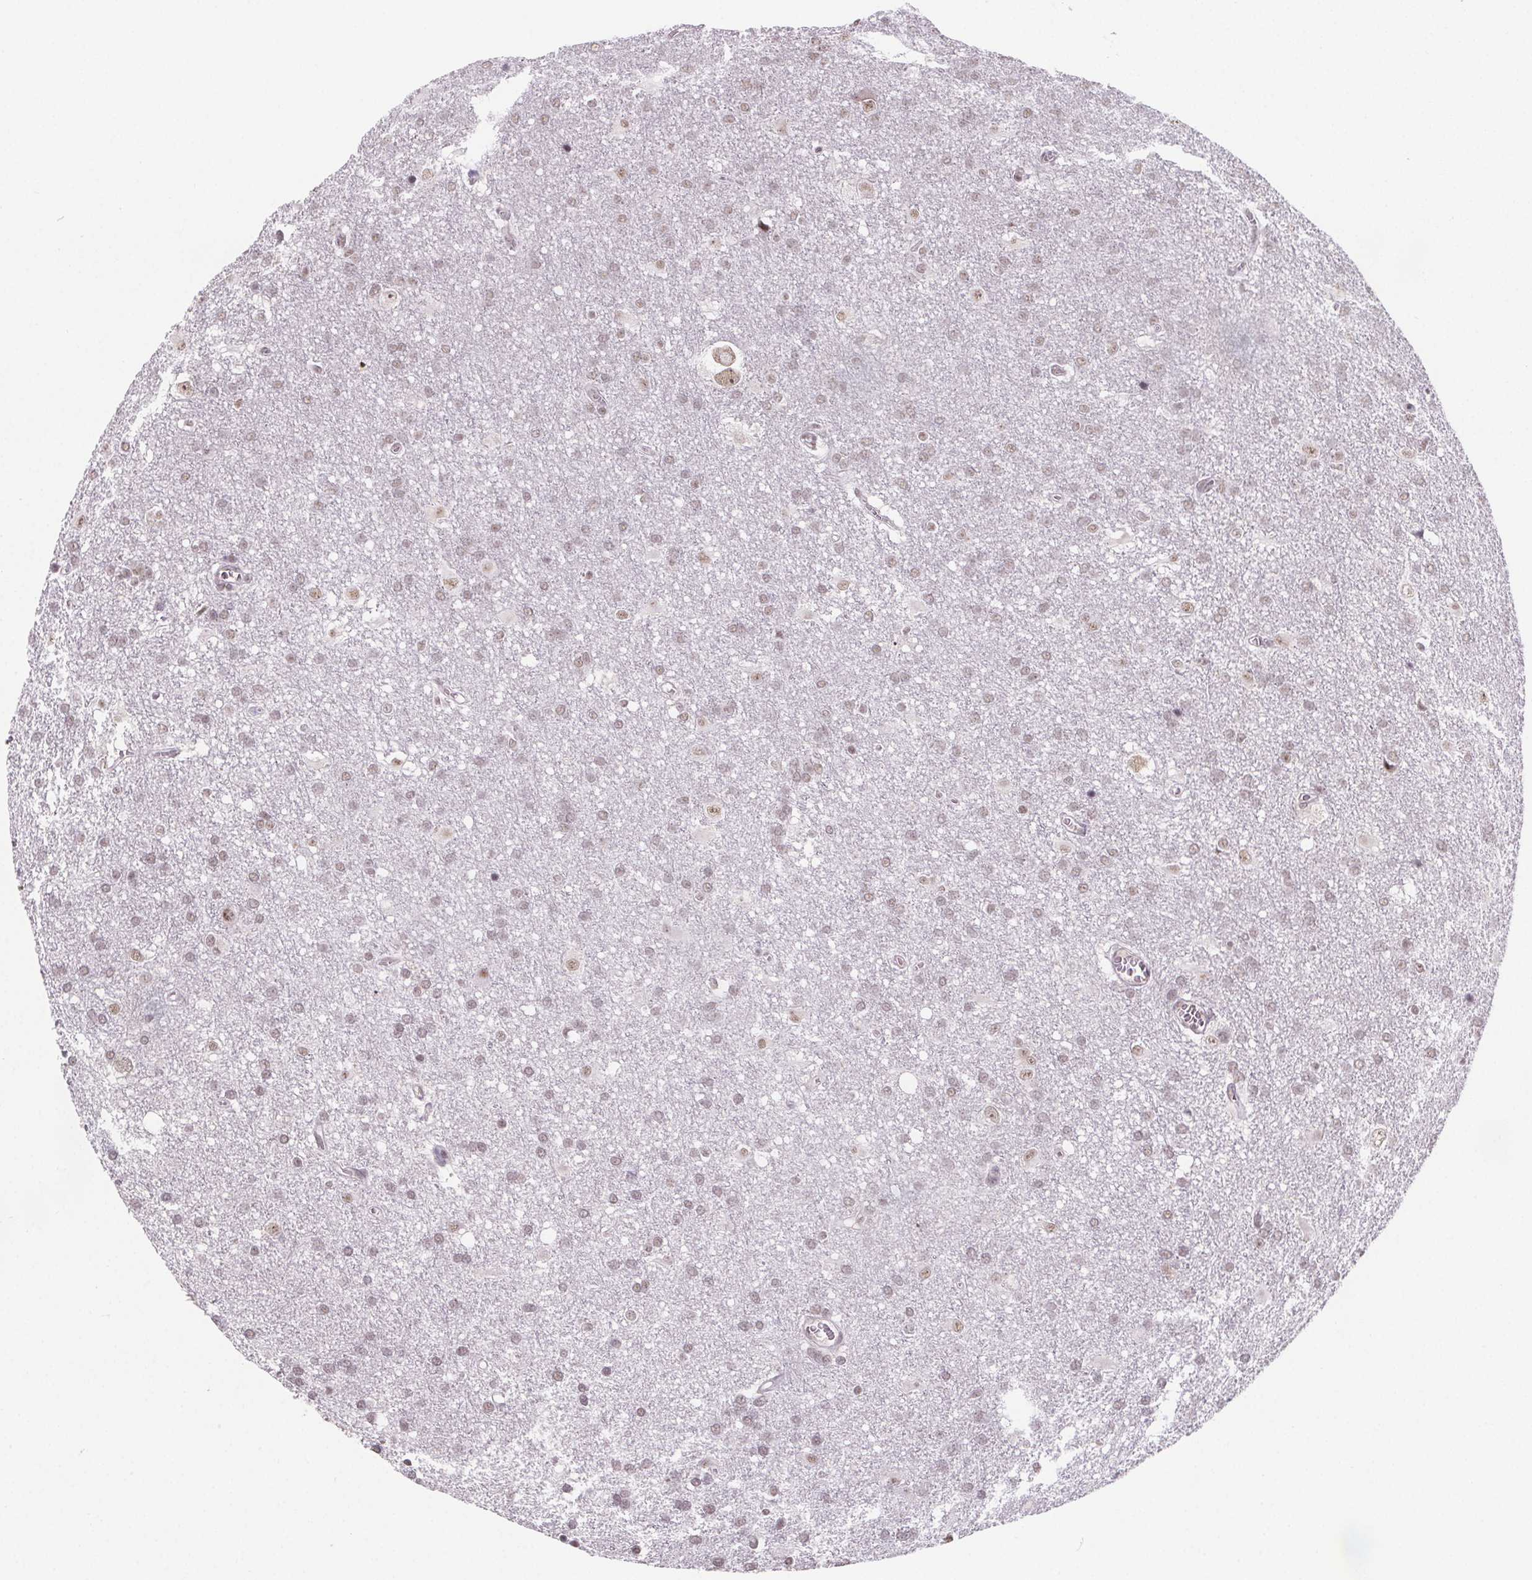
{"staining": {"intensity": "weak", "quantity": ">75%", "location": "nuclear"}, "tissue": "glioma", "cell_type": "Tumor cells", "image_type": "cancer", "snomed": [{"axis": "morphology", "description": "Glioma, malignant, Low grade"}, {"axis": "topography", "description": "Brain"}], "caption": "The photomicrograph reveals staining of malignant low-grade glioma, revealing weak nuclear protein positivity (brown color) within tumor cells.", "gene": "ZNF572", "patient": {"sex": "male", "age": 66}}